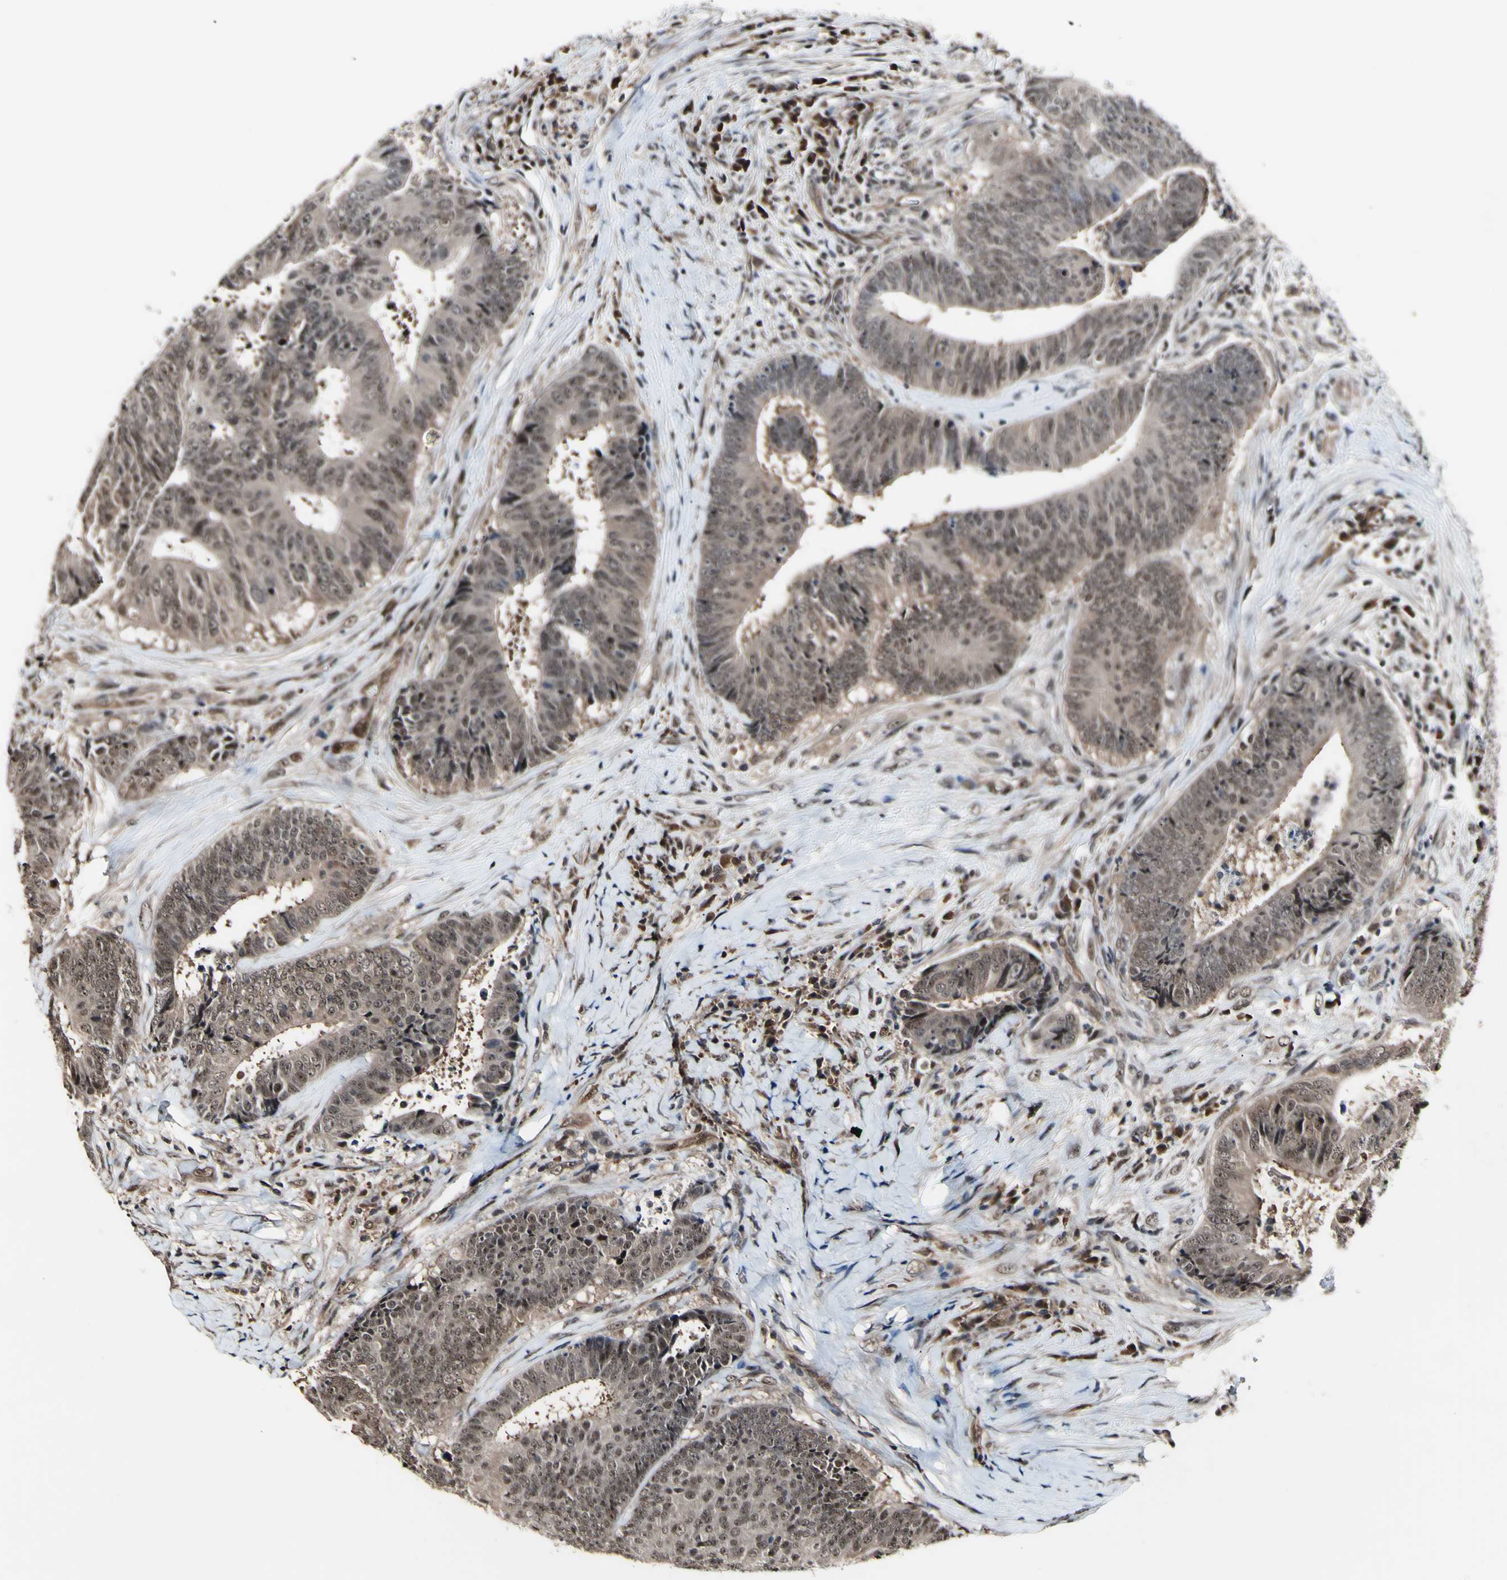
{"staining": {"intensity": "weak", "quantity": ">75%", "location": "cytoplasmic/membranous,nuclear"}, "tissue": "colorectal cancer", "cell_type": "Tumor cells", "image_type": "cancer", "snomed": [{"axis": "morphology", "description": "Adenocarcinoma, NOS"}, {"axis": "topography", "description": "Rectum"}], "caption": "Weak cytoplasmic/membranous and nuclear staining for a protein is appreciated in approximately >75% of tumor cells of colorectal cancer using IHC.", "gene": "PSMD10", "patient": {"sex": "male", "age": 72}}